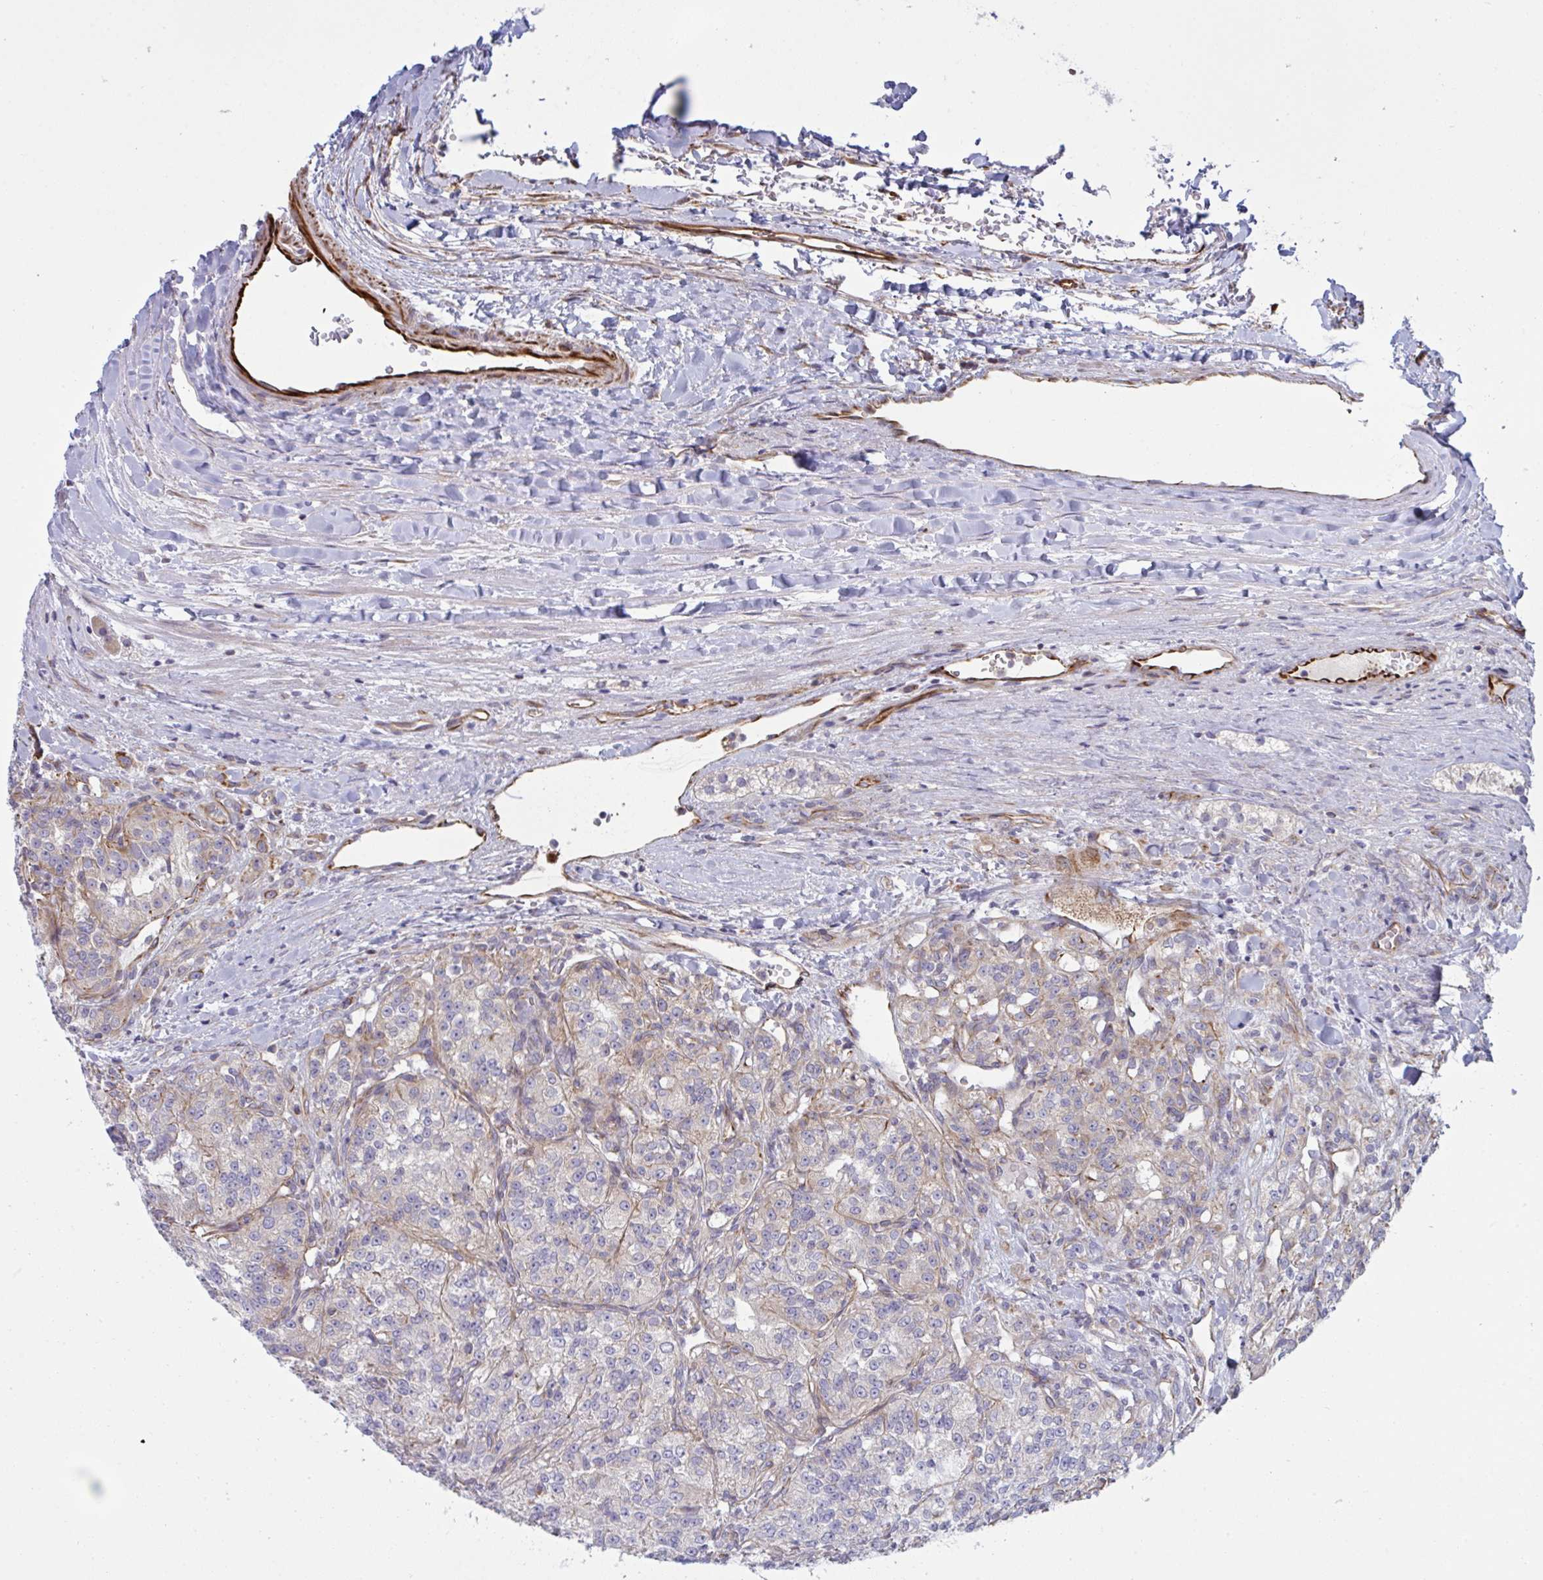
{"staining": {"intensity": "weak", "quantity": "<25%", "location": "cytoplasmic/membranous"}, "tissue": "renal cancer", "cell_type": "Tumor cells", "image_type": "cancer", "snomed": [{"axis": "morphology", "description": "Adenocarcinoma, NOS"}, {"axis": "topography", "description": "Kidney"}], "caption": "The immunohistochemistry (IHC) micrograph has no significant positivity in tumor cells of adenocarcinoma (renal) tissue.", "gene": "DCBLD1", "patient": {"sex": "female", "age": 63}}